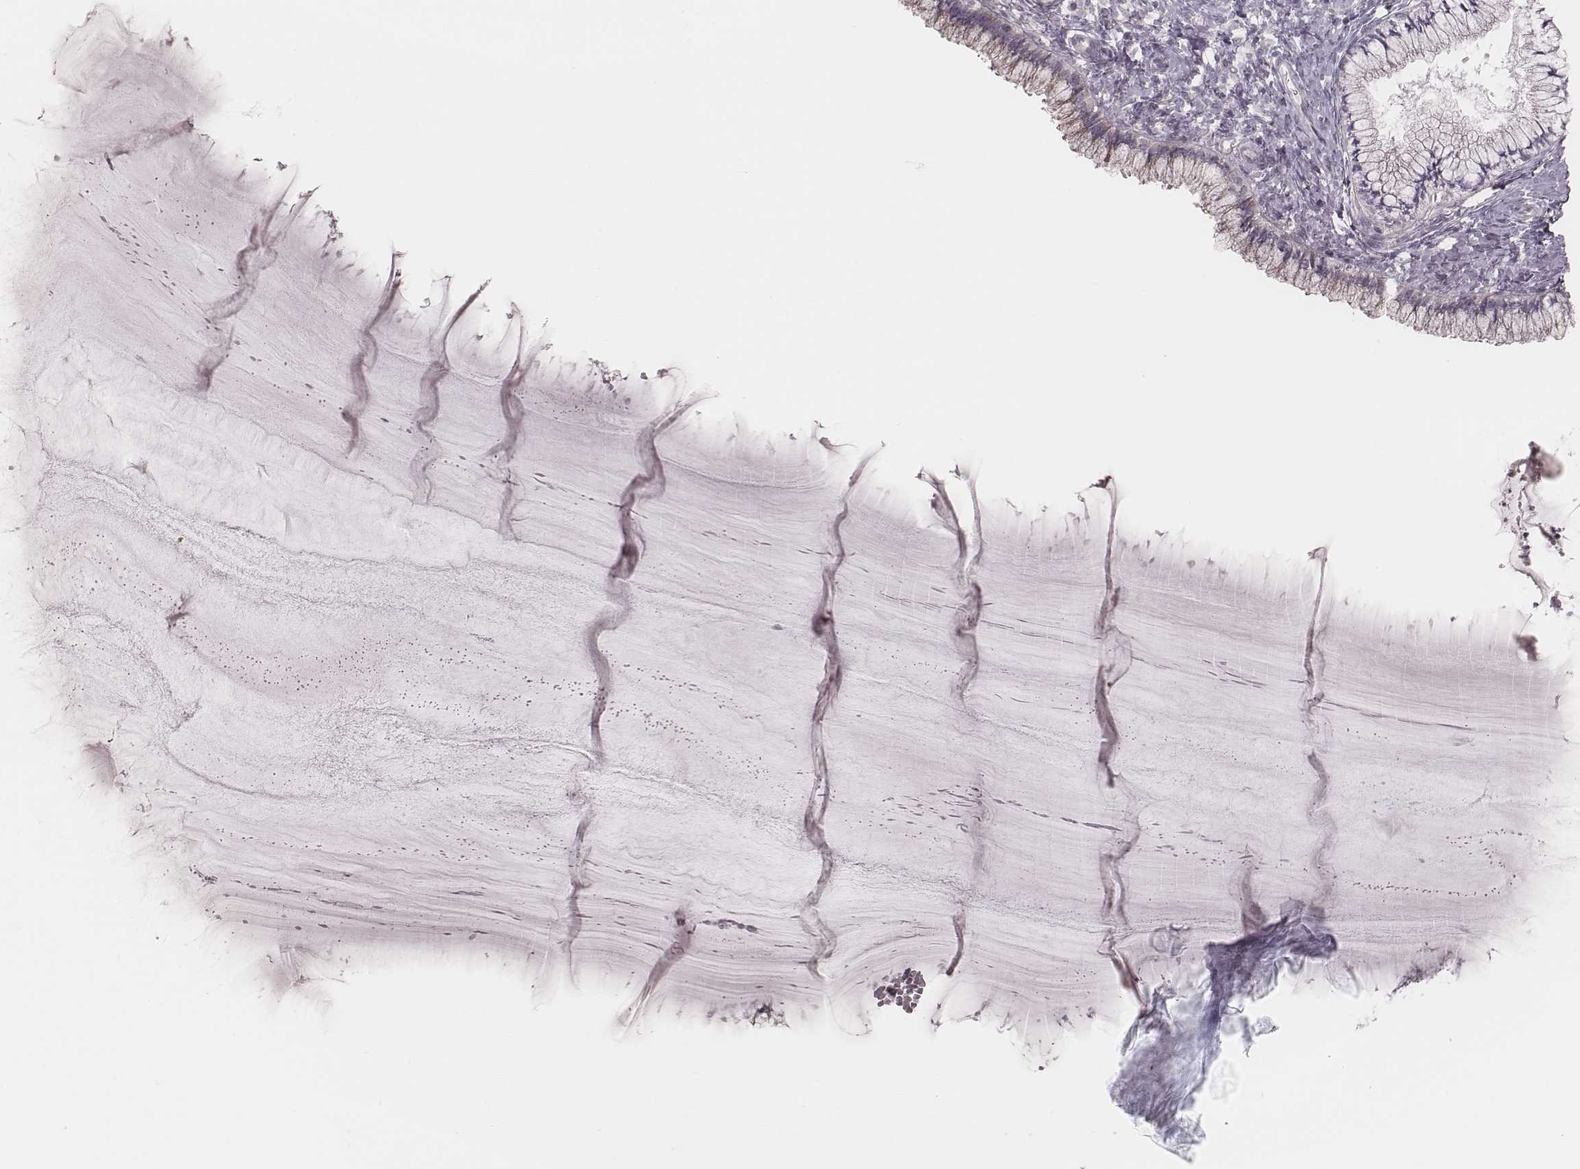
{"staining": {"intensity": "negative", "quantity": "none", "location": "none"}, "tissue": "cervix", "cell_type": "Glandular cells", "image_type": "normal", "snomed": [{"axis": "morphology", "description": "Normal tissue, NOS"}, {"axis": "topography", "description": "Cervix"}], "caption": "The photomicrograph demonstrates no significant expression in glandular cells of cervix. (DAB IHC visualized using brightfield microscopy, high magnification).", "gene": "KIF5C", "patient": {"sex": "female", "age": 37}}